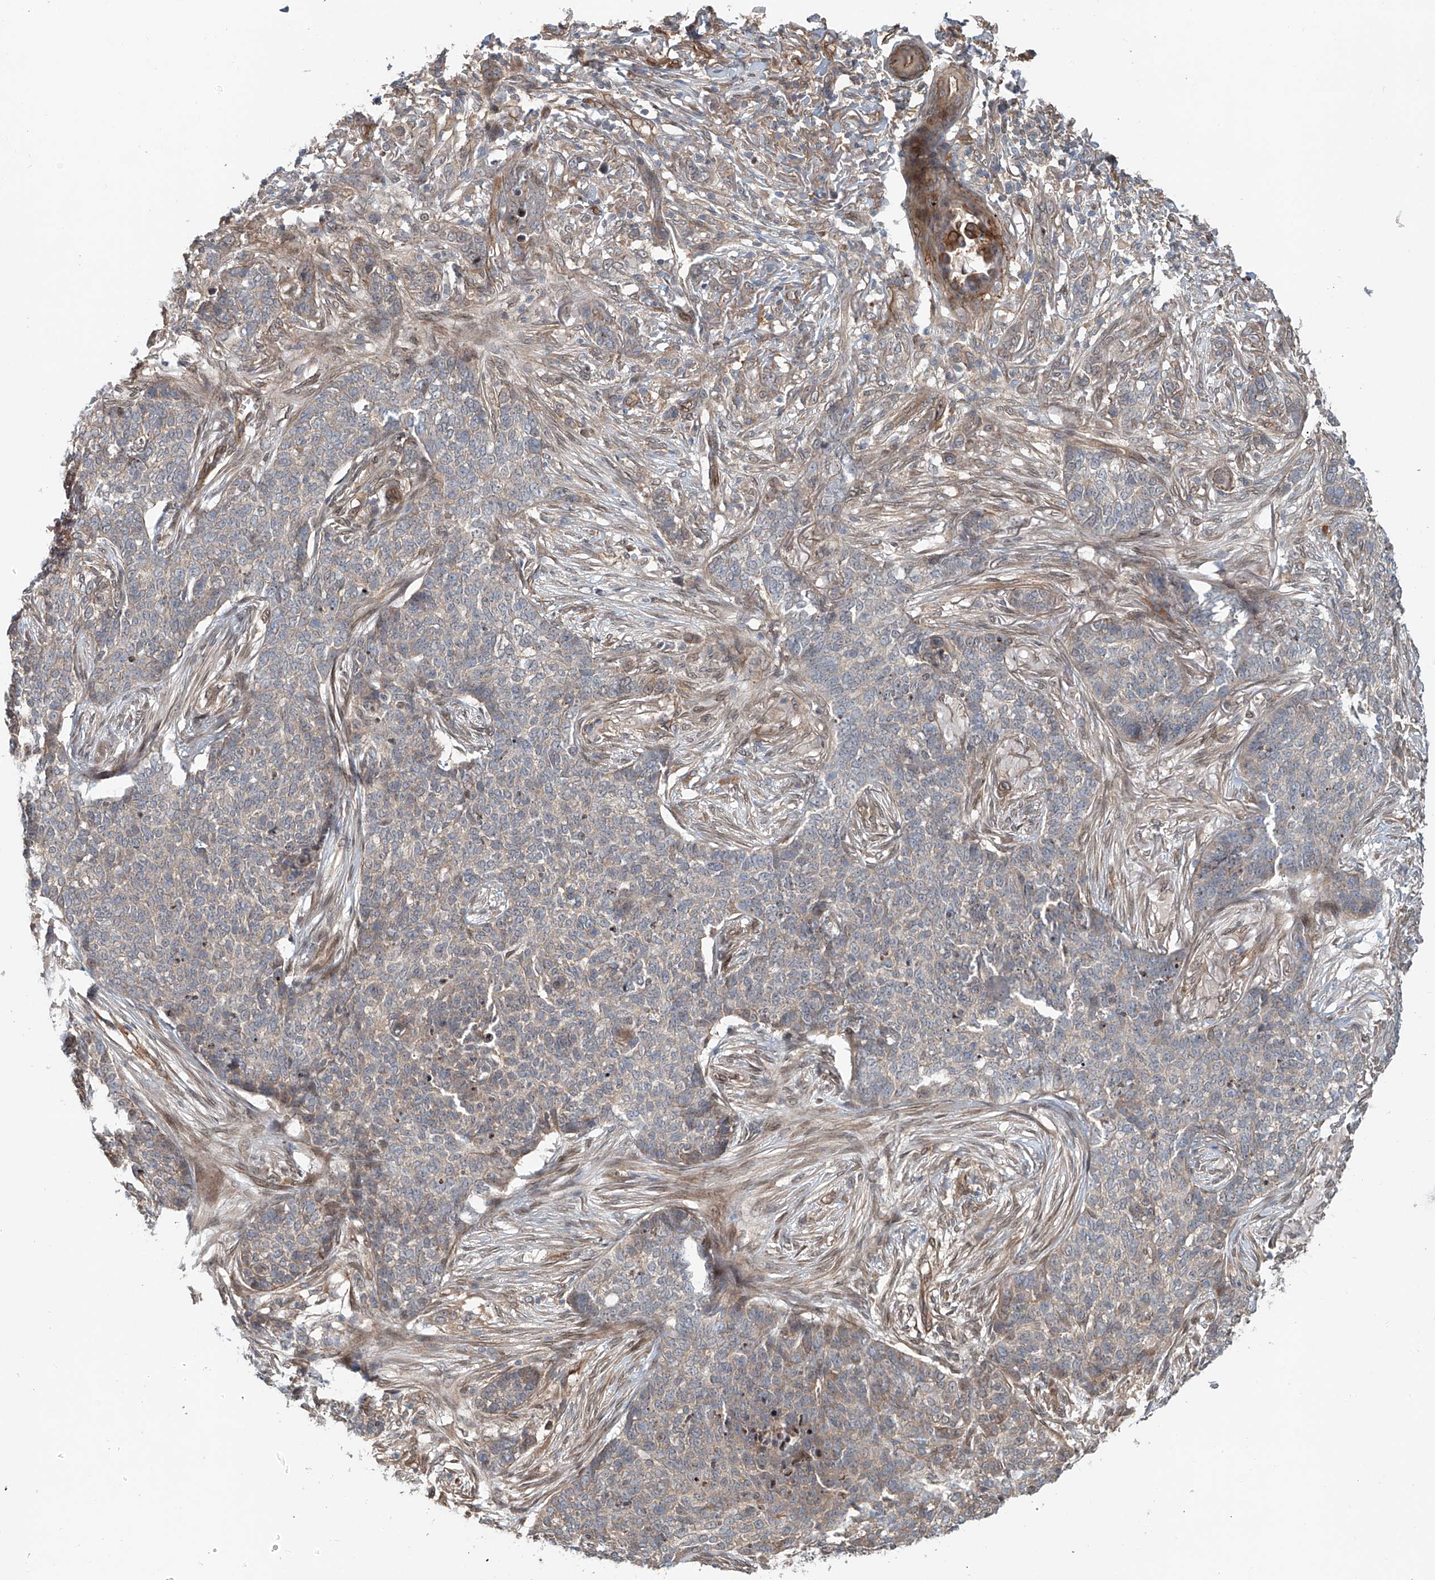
{"staining": {"intensity": "negative", "quantity": "none", "location": "none"}, "tissue": "skin cancer", "cell_type": "Tumor cells", "image_type": "cancer", "snomed": [{"axis": "morphology", "description": "Basal cell carcinoma"}, {"axis": "topography", "description": "Skin"}], "caption": "High power microscopy image of an immunohistochemistry histopathology image of skin cancer, revealing no significant positivity in tumor cells.", "gene": "SASH1", "patient": {"sex": "male", "age": 85}}